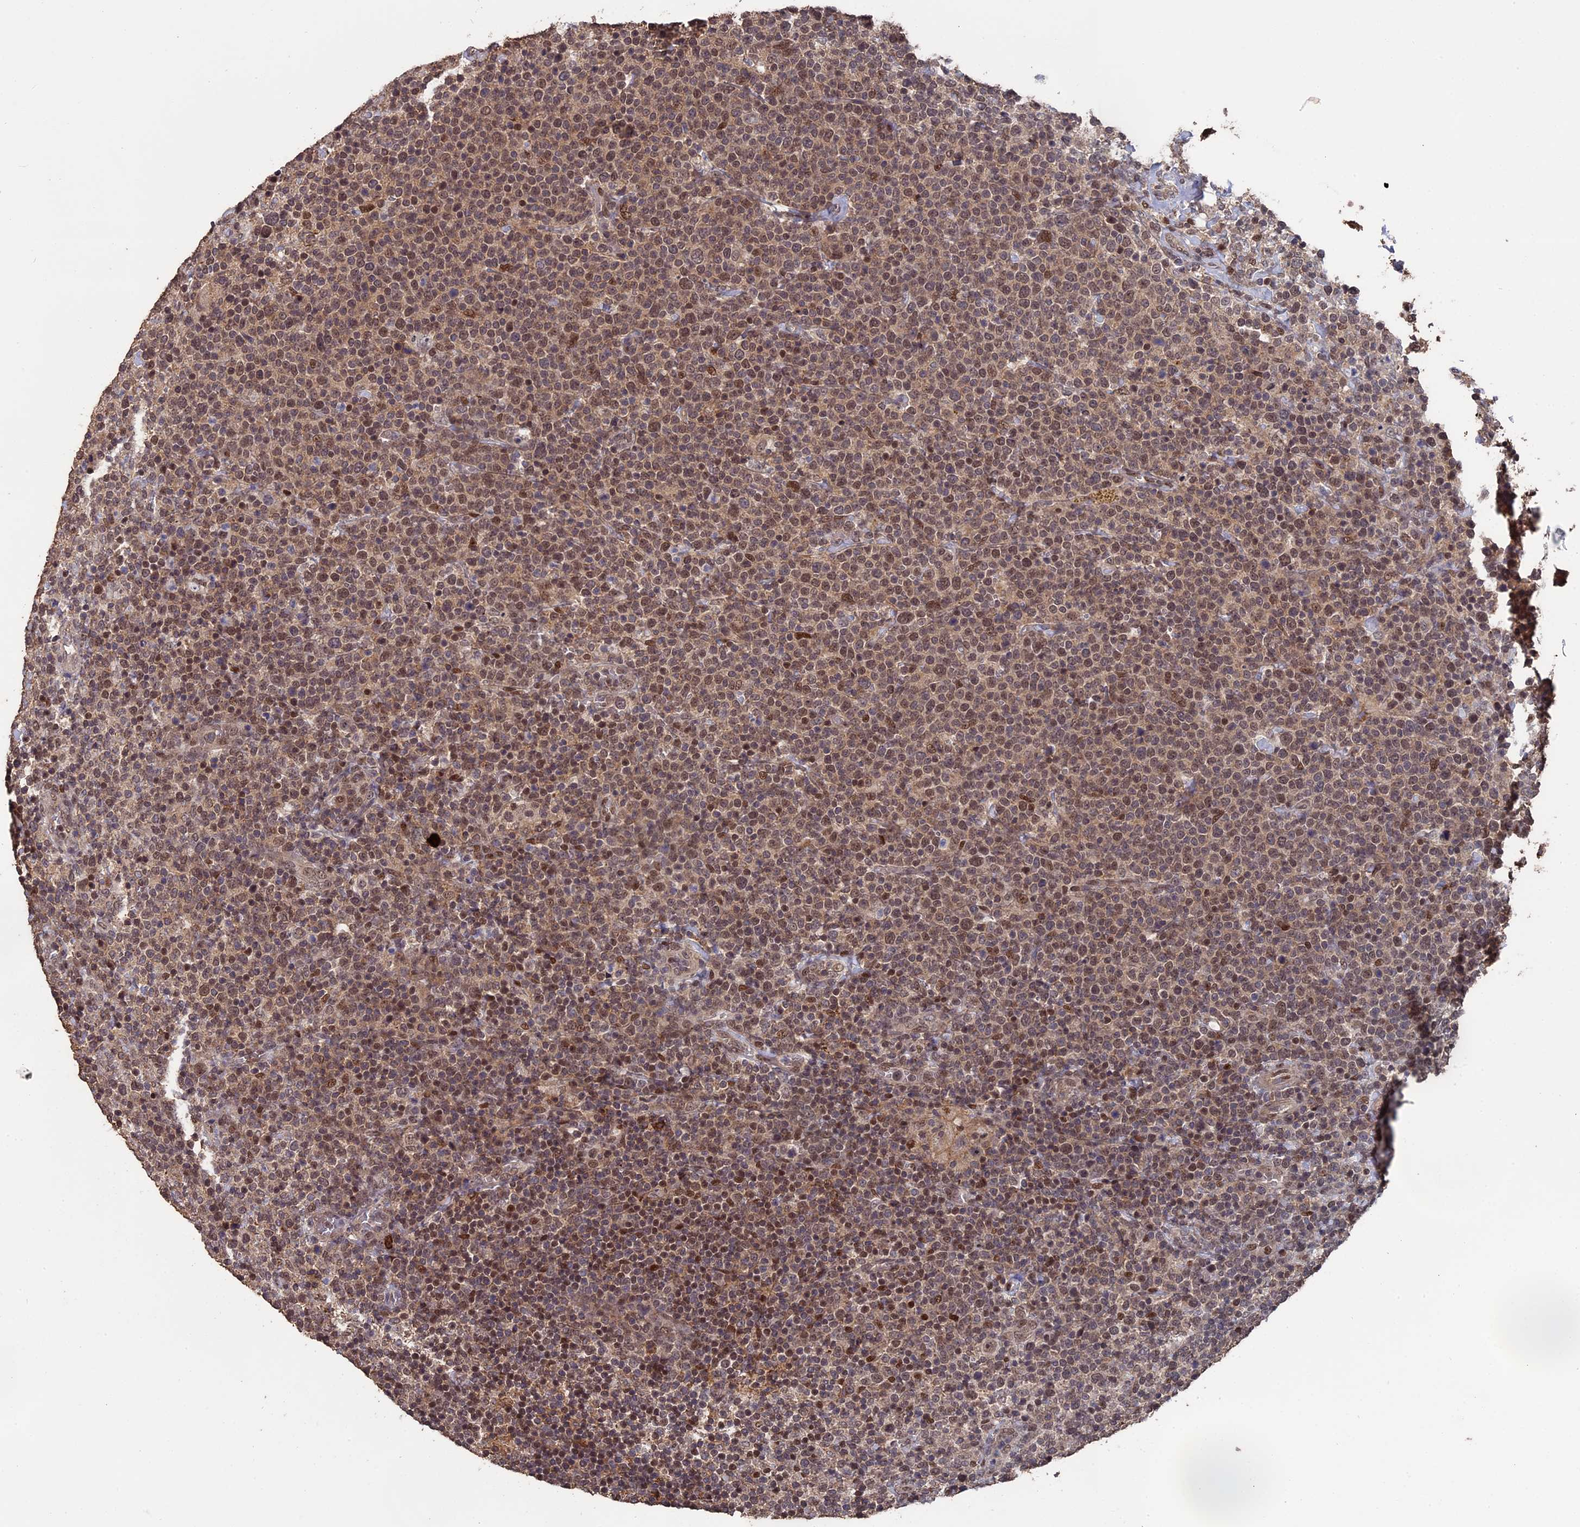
{"staining": {"intensity": "moderate", "quantity": ">75%", "location": "nuclear"}, "tissue": "lymphoma", "cell_type": "Tumor cells", "image_type": "cancer", "snomed": [{"axis": "morphology", "description": "Malignant lymphoma, non-Hodgkin's type, High grade"}, {"axis": "topography", "description": "Lymph node"}], "caption": "Immunohistochemical staining of lymphoma displays moderate nuclear protein positivity in about >75% of tumor cells.", "gene": "MYBL2", "patient": {"sex": "male", "age": 61}}